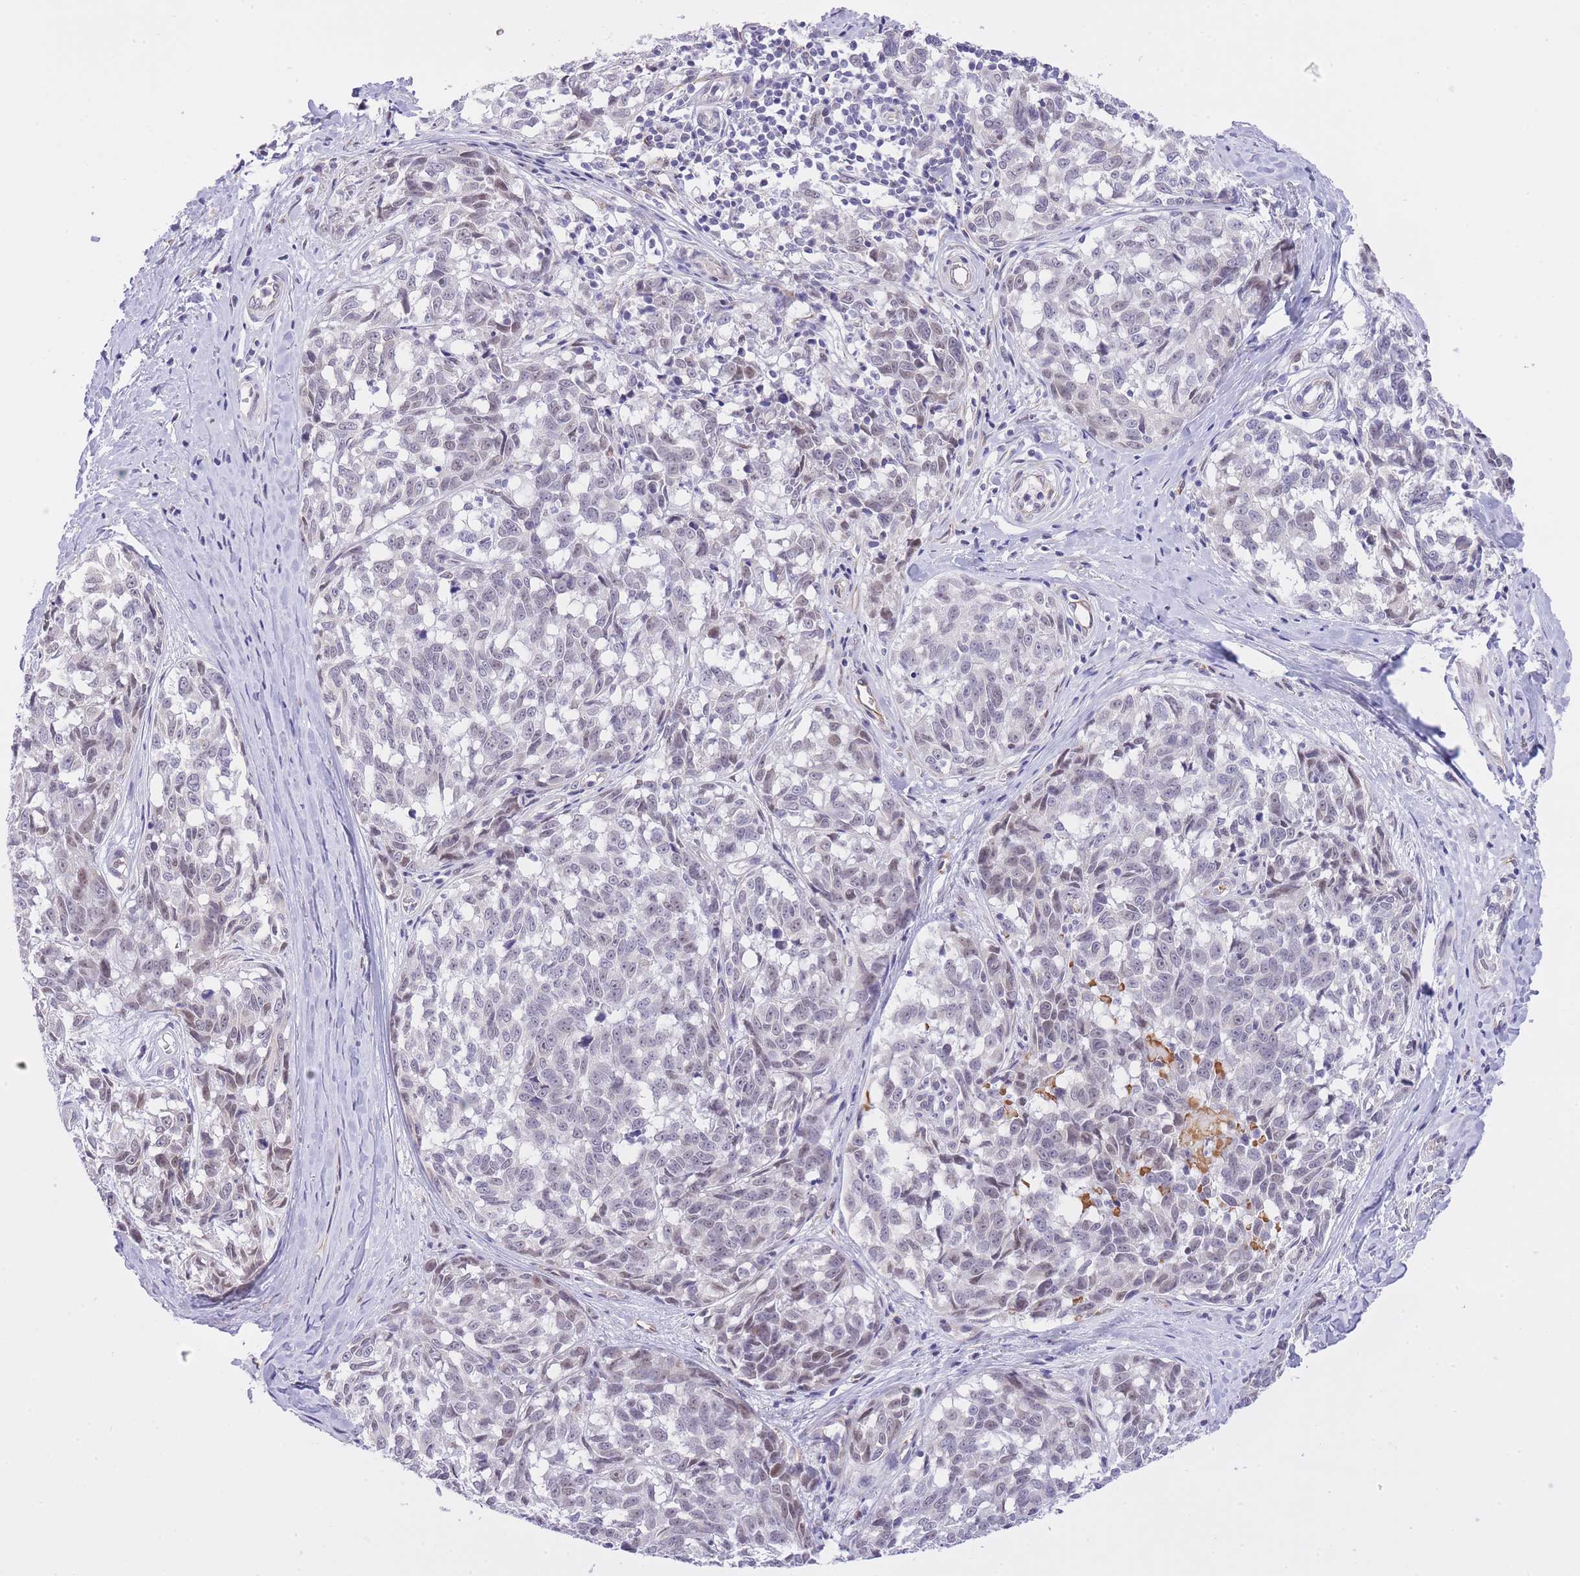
{"staining": {"intensity": "weak", "quantity": "<25%", "location": "nuclear"}, "tissue": "melanoma", "cell_type": "Tumor cells", "image_type": "cancer", "snomed": [{"axis": "morphology", "description": "Normal tissue, NOS"}, {"axis": "morphology", "description": "Malignant melanoma, NOS"}, {"axis": "topography", "description": "Skin"}], "caption": "The immunohistochemistry image has no significant staining in tumor cells of melanoma tissue.", "gene": "MEIOSIN", "patient": {"sex": "female", "age": 64}}